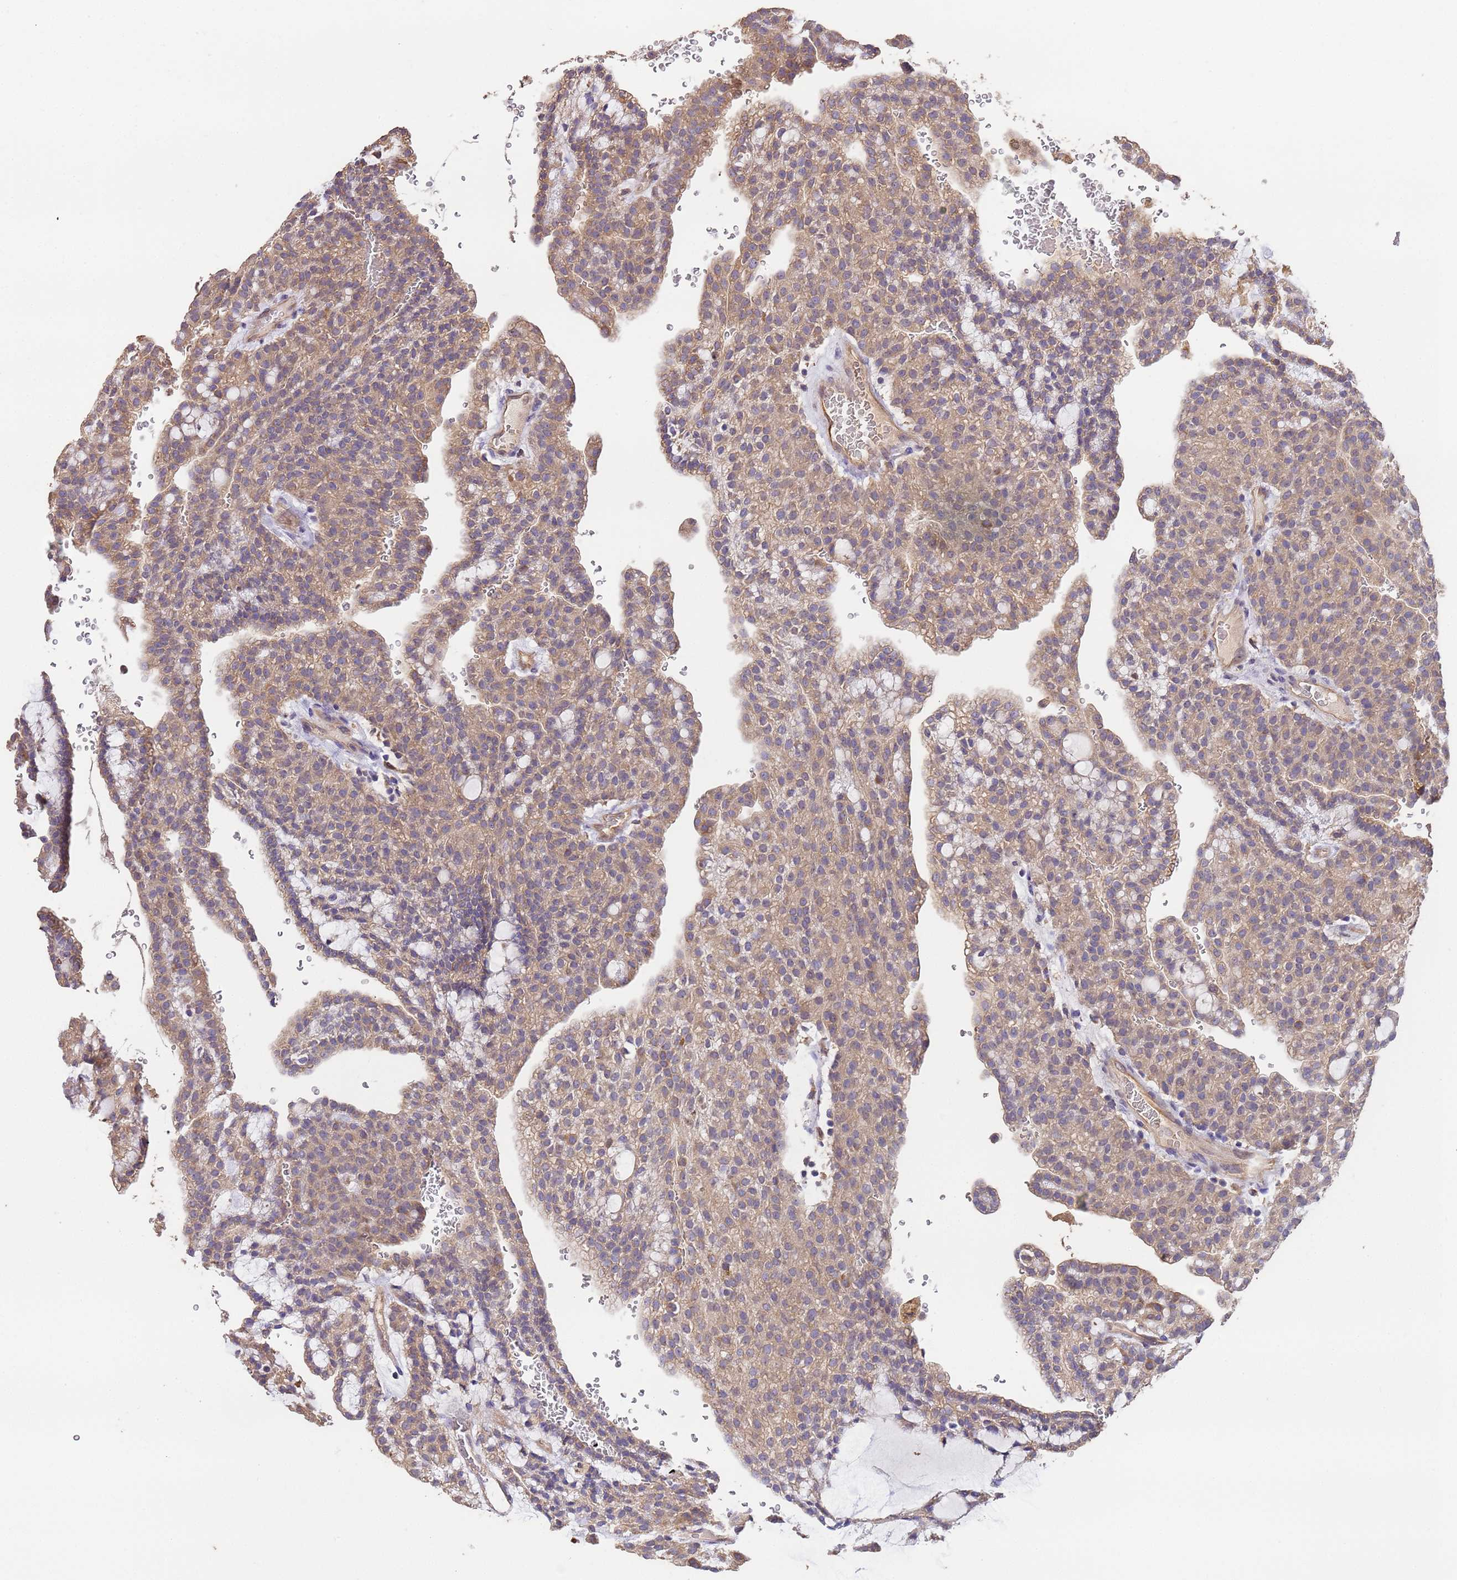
{"staining": {"intensity": "weak", "quantity": ">75%", "location": "cytoplasmic/membranous"}, "tissue": "renal cancer", "cell_type": "Tumor cells", "image_type": "cancer", "snomed": [{"axis": "morphology", "description": "Adenocarcinoma, NOS"}, {"axis": "topography", "description": "Kidney"}], "caption": "Protein staining of adenocarcinoma (renal) tissue displays weak cytoplasmic/membranous positivity in about >75% of tumor cells.", "gene": "NPHP1", "patient": {"sex": "male", "age": 63}}